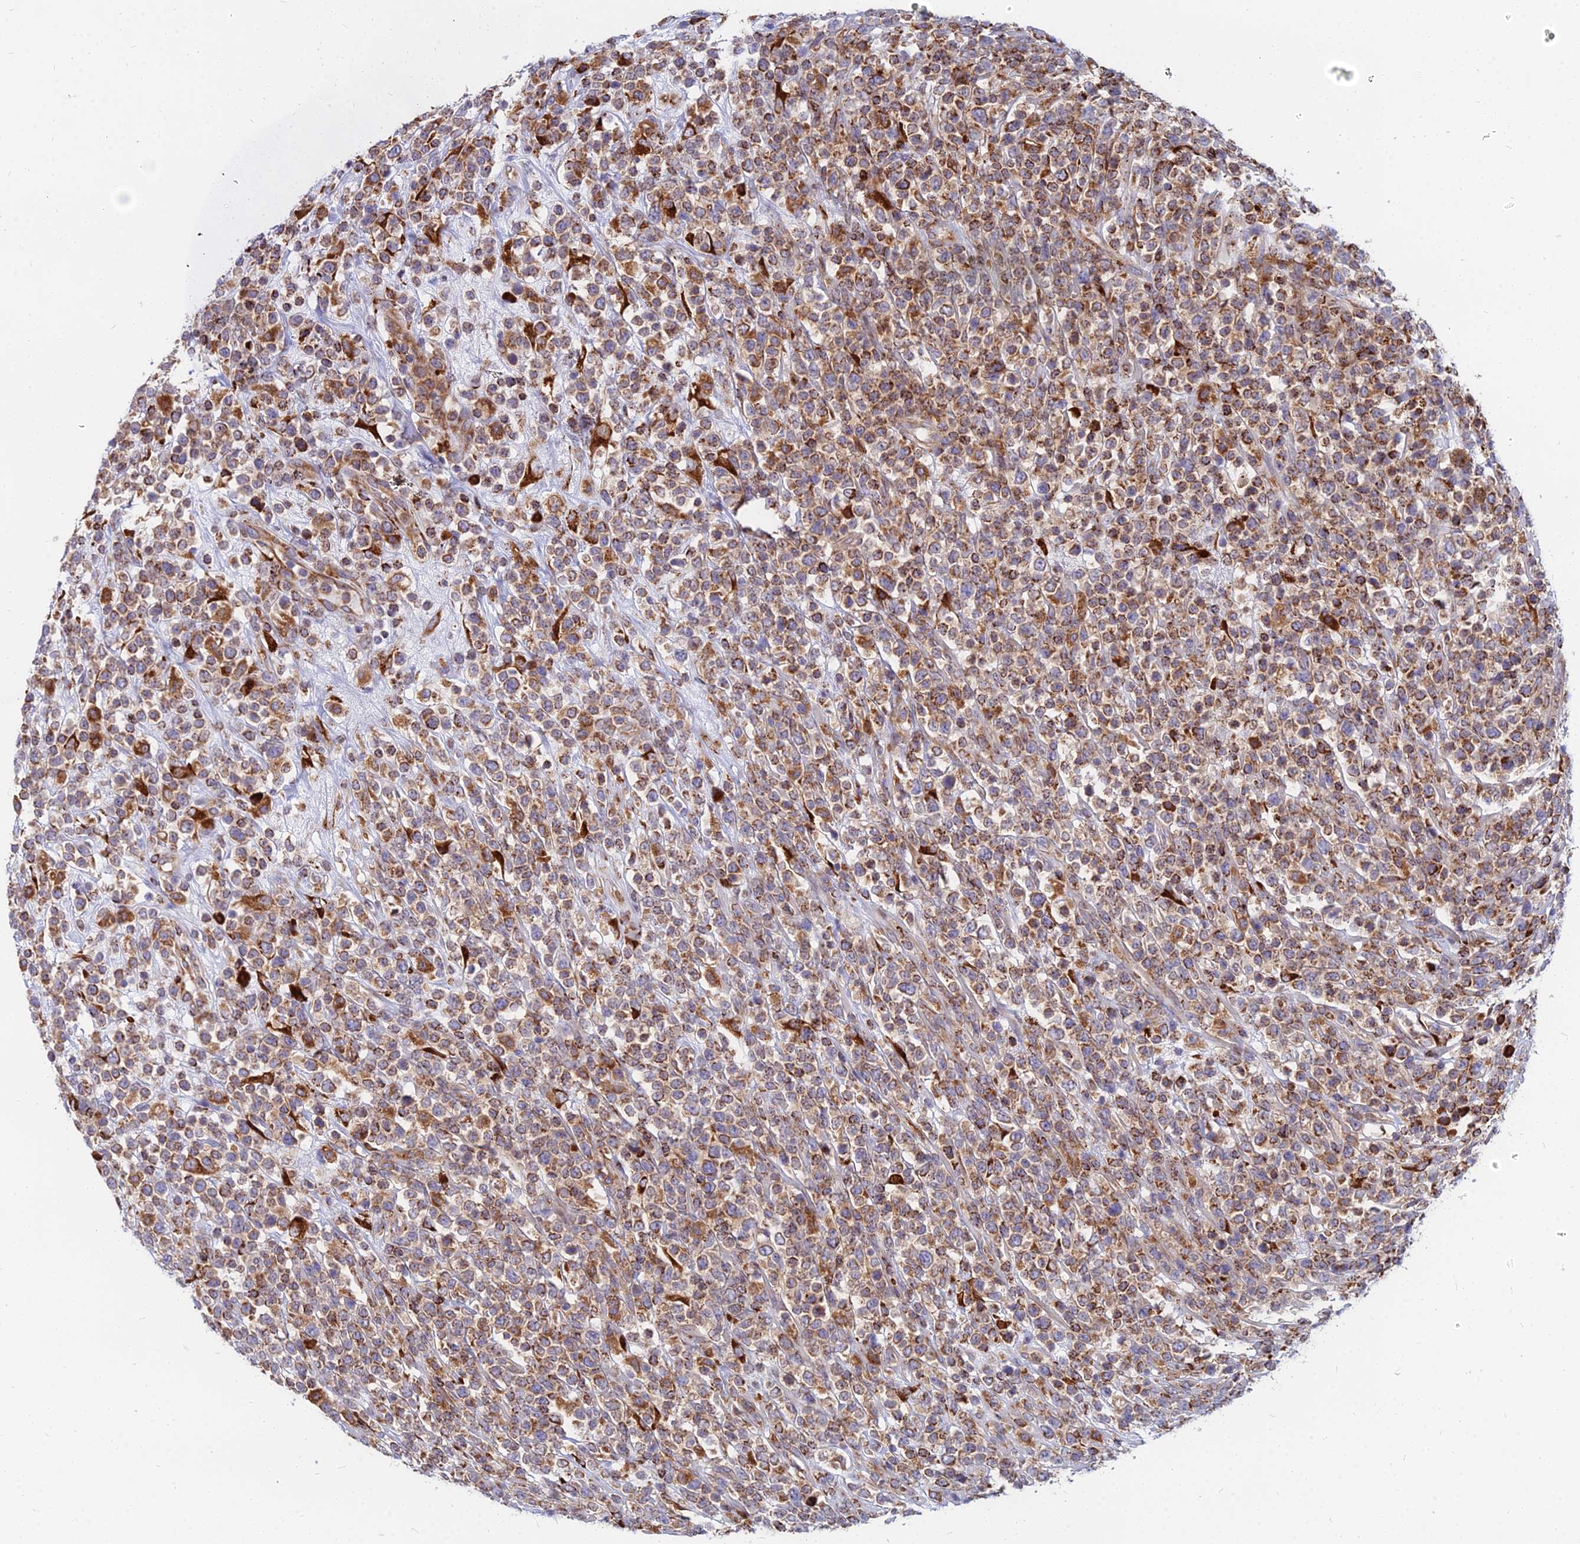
{"staining": {"intensity": "moderate", "quantity": ">75%", "location": "cytoplasmic/membranous"}, "tissue": "lymphoma", "cell_type": "Tumor cells", "image_type": "cancer", "snomed": [{"axis": "morphology", "description": "Malignant lymphoma, non-Hodgkin's type, High grade"}, {"axis": "topography", "description": "Colon"}], "caption": "There is medium levels of moderate cytoplasmic/membranous expression in tumor cells of high-grade malignant lymphoma, non-Hodgkin's type, as demonstrated by immunohistochemical staining (brown color).", "gene": "CCT6B", "patient": {"sex": "female", "age": 53}}